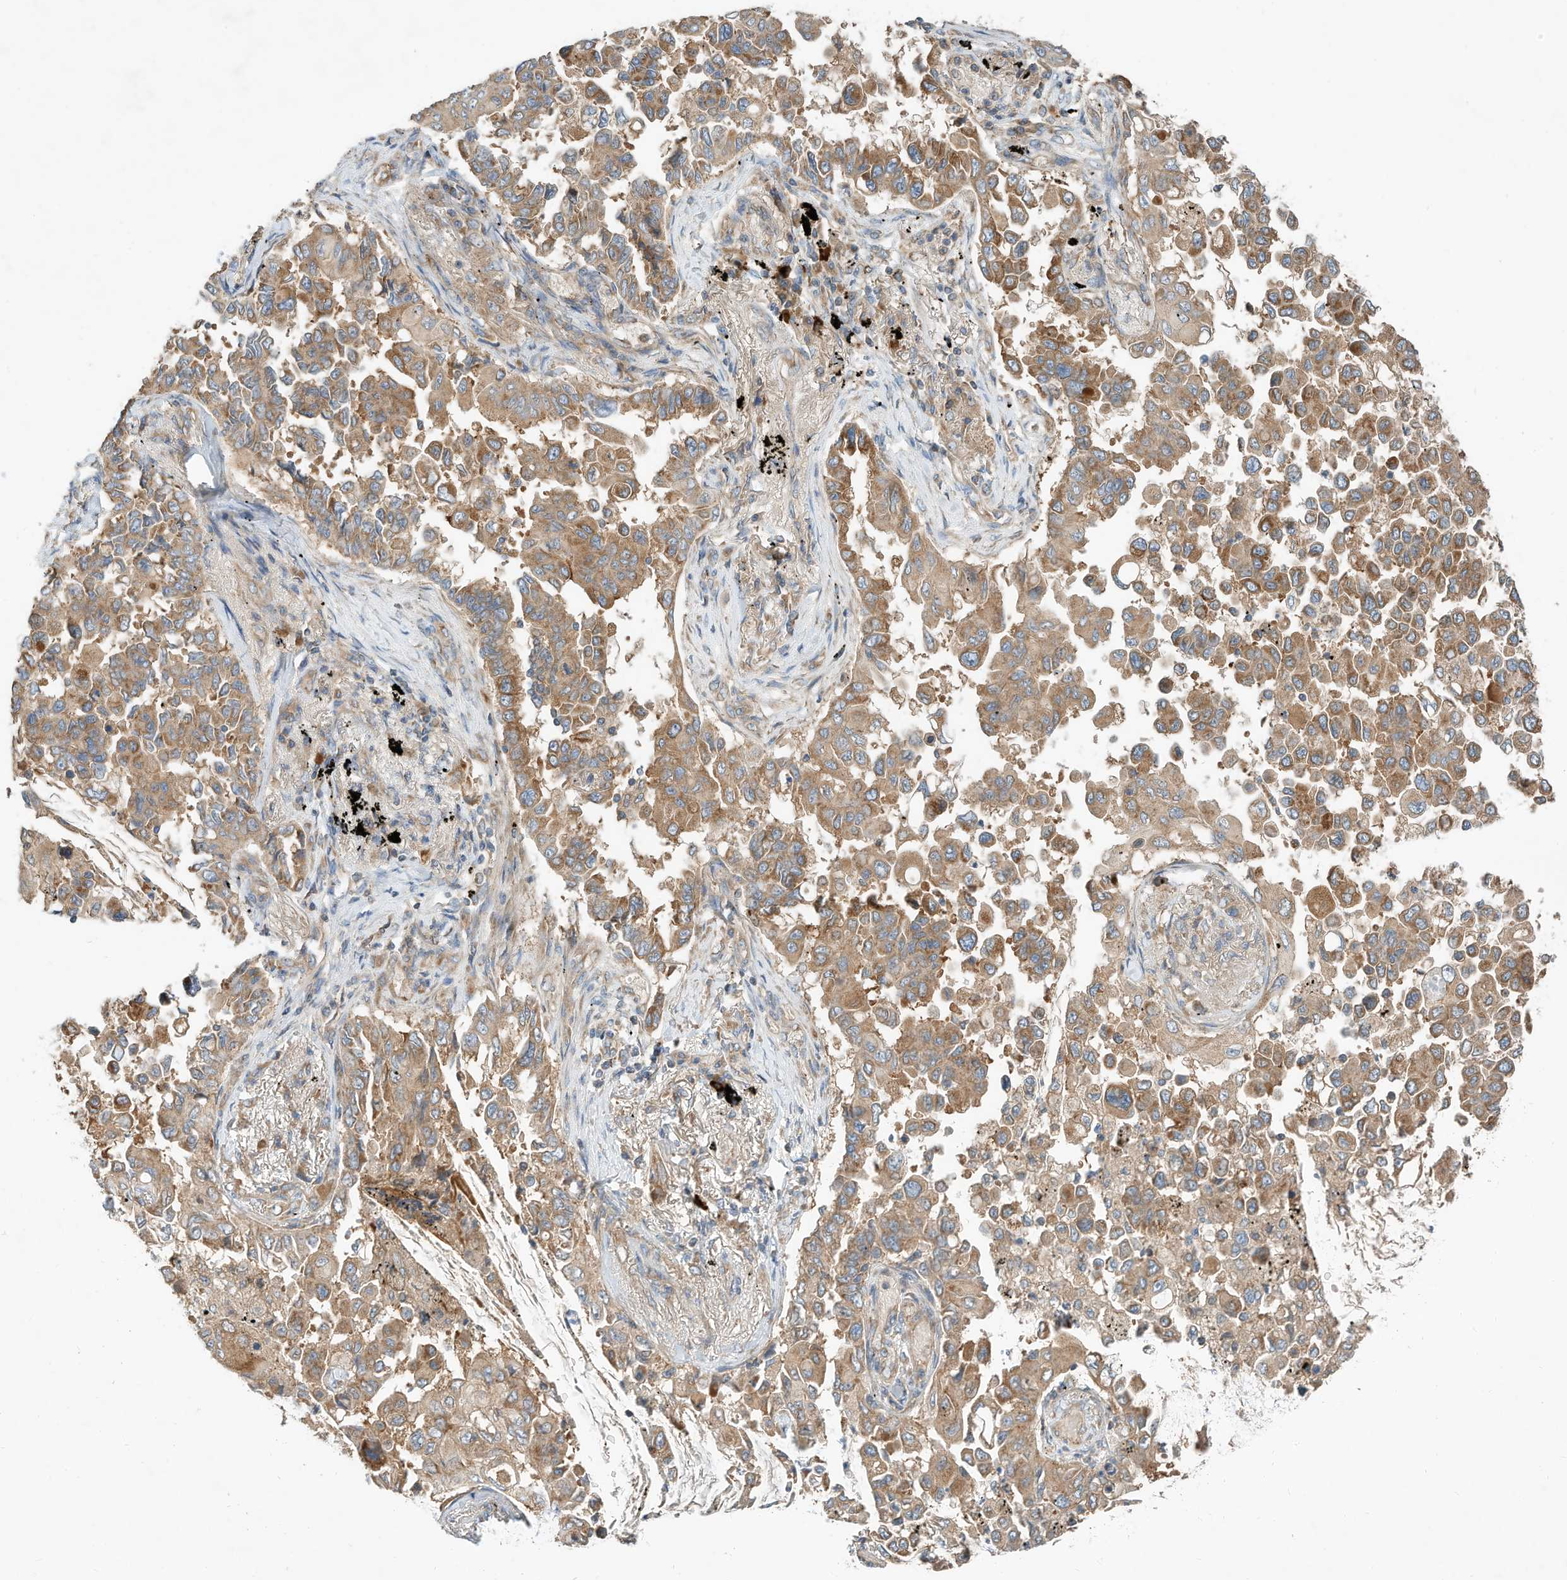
{"staining": {"intensity": "moderate", "quantity": ">75%", "location": "cytoplasmic/membranous"}, "tissue": "lung cancer", "cell_type": "Tumor cells", "image_type": "cancer", "snomed": [{"axis": "morphology", "description": "Adenocarcinoma, NOS"}, {"axis": "topography", "description": "Lung"}], "caption": "Human lung adenocarcinoma stained with a brown dye demonstrates moderate cytoplasmic/membranous positive staining in approximately >75% of tumor cells.", "gene": "CPAMD8", "patient": {"sex": "female", "age": 67}}